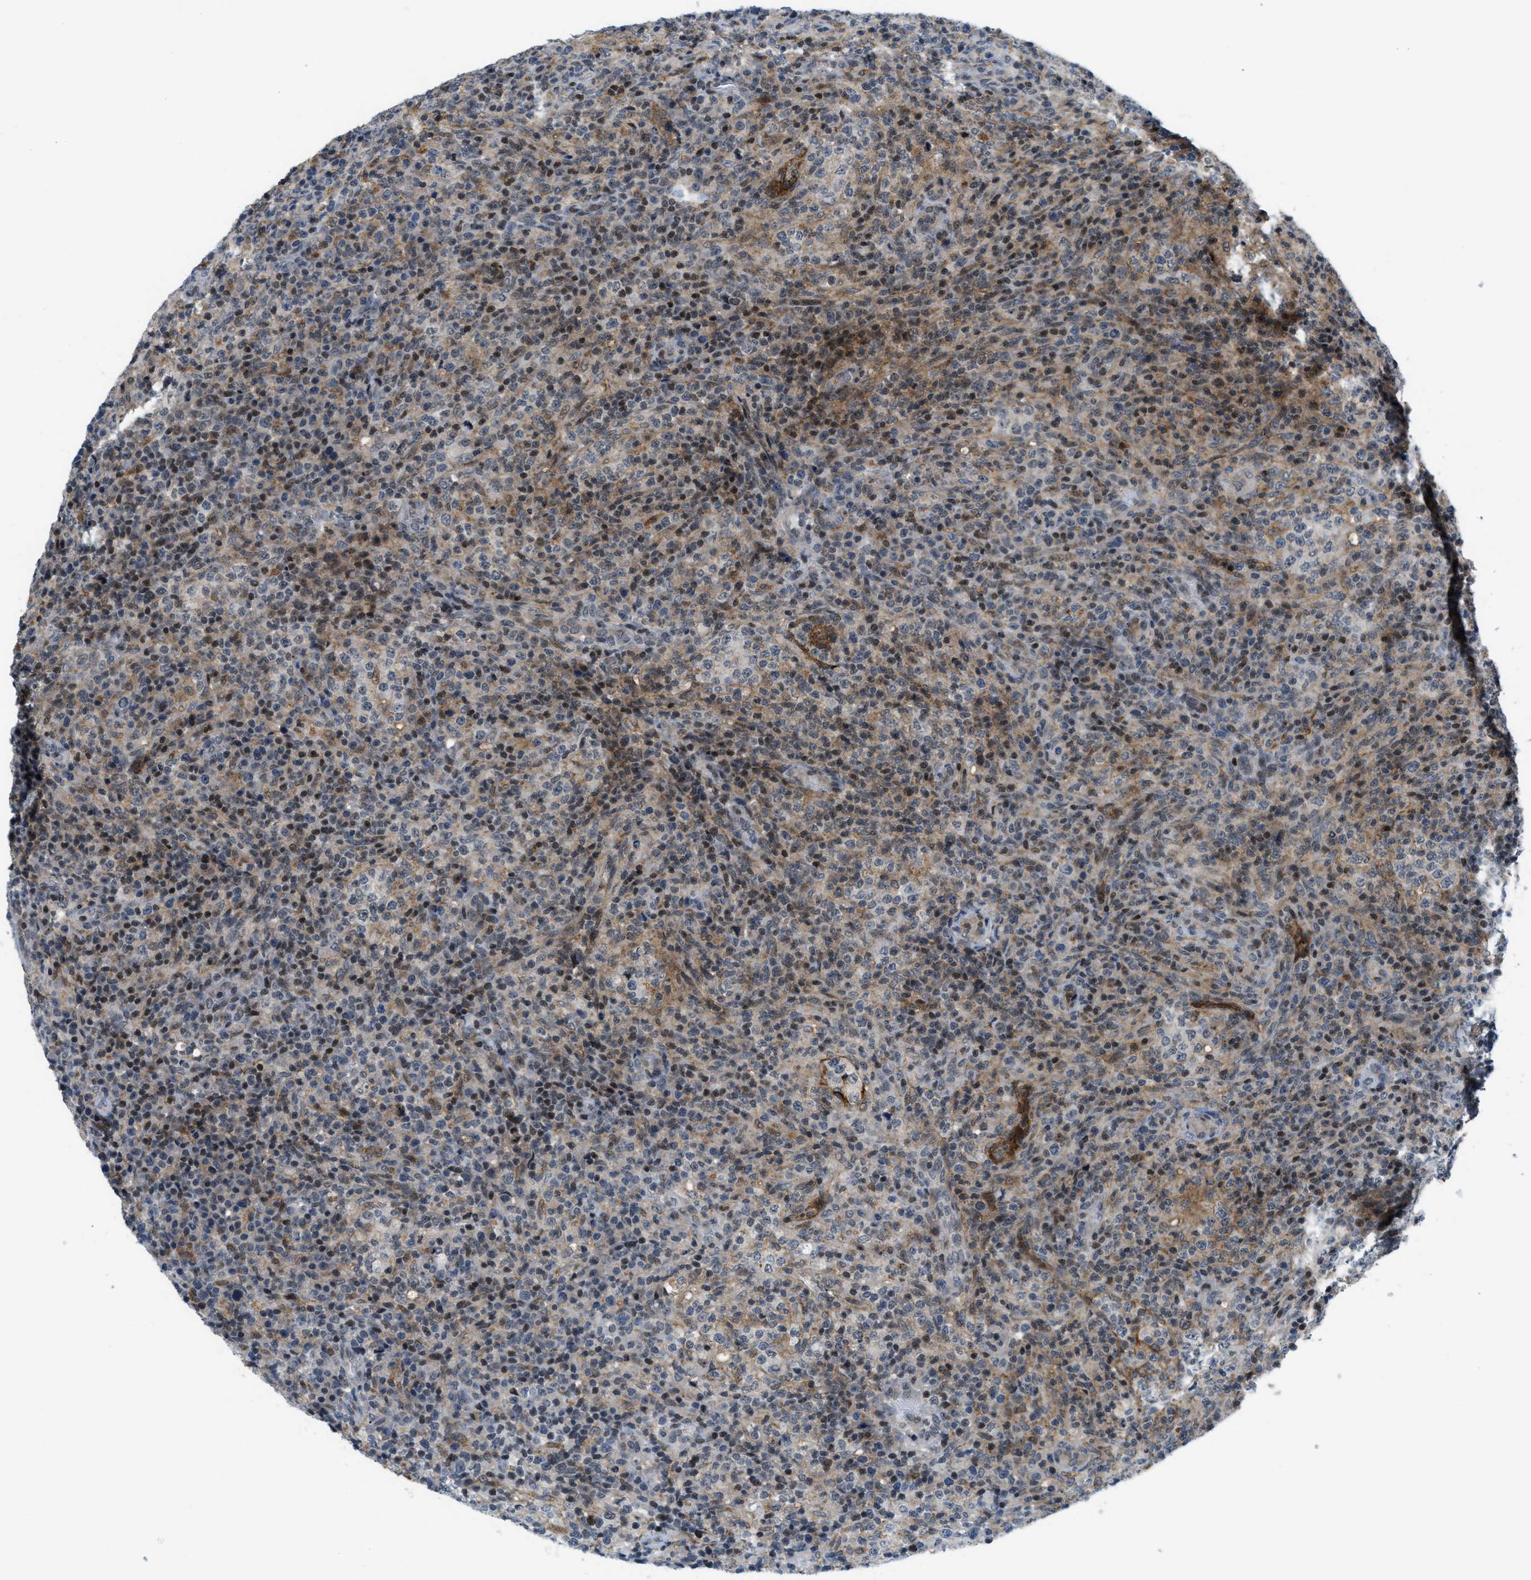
{"staining": {"intensity": "negative", "quantity": "none", "location": "none"}, "tissue": "lymphoma", "cell_type": "Tumor cells", "image_type": "cancer", "snomed": [{"axis": "morphology", "description": "Malignant lymphoma, non-Hodgkin's type, High grade"}, {"axis": "topography", "description": "Lymph node"}], "caption": "The photomicrograph reveals no staining of tumor cells in lymphoma.", "gene": "ING1", "patient": {"sex": "female", "age": 76}}